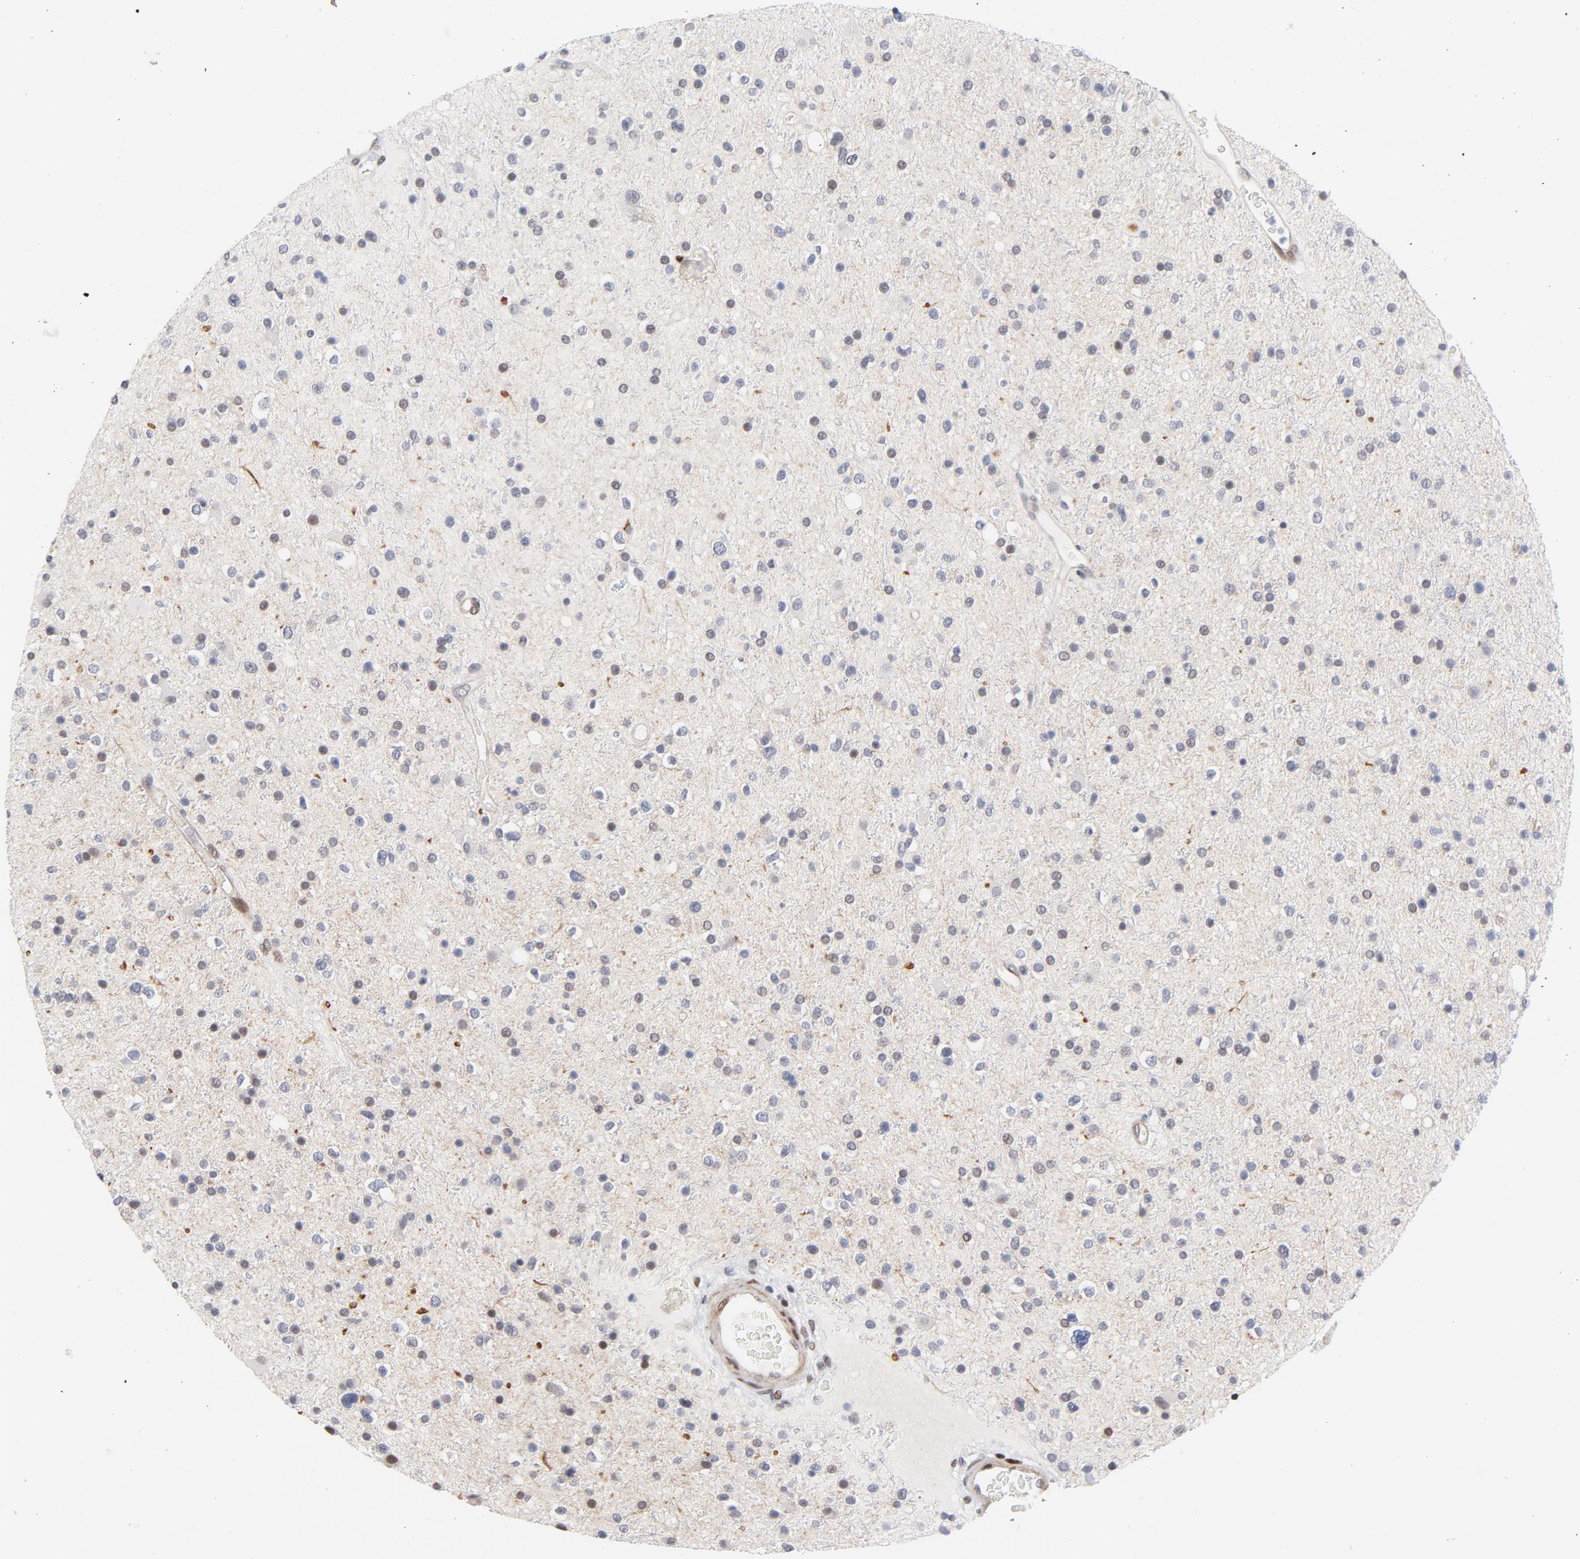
{"staining": {"intensity": "weak", "quantity": "<25%", "location": "nuclear"}, "tissue": "glioma", "cell_type": "Tumor cells", "image_type": "cancer", "snomed": [{"axis": "morphology", "description": "Glioma, malignant, High grade"}, {"axis": "topography", "description": "Brain"}], "caption": "A photomicrograph of human glioma is negative for staining in tumor cells.", "gene": "NFIC", "patient": {"sex": "male", "age": 33}}